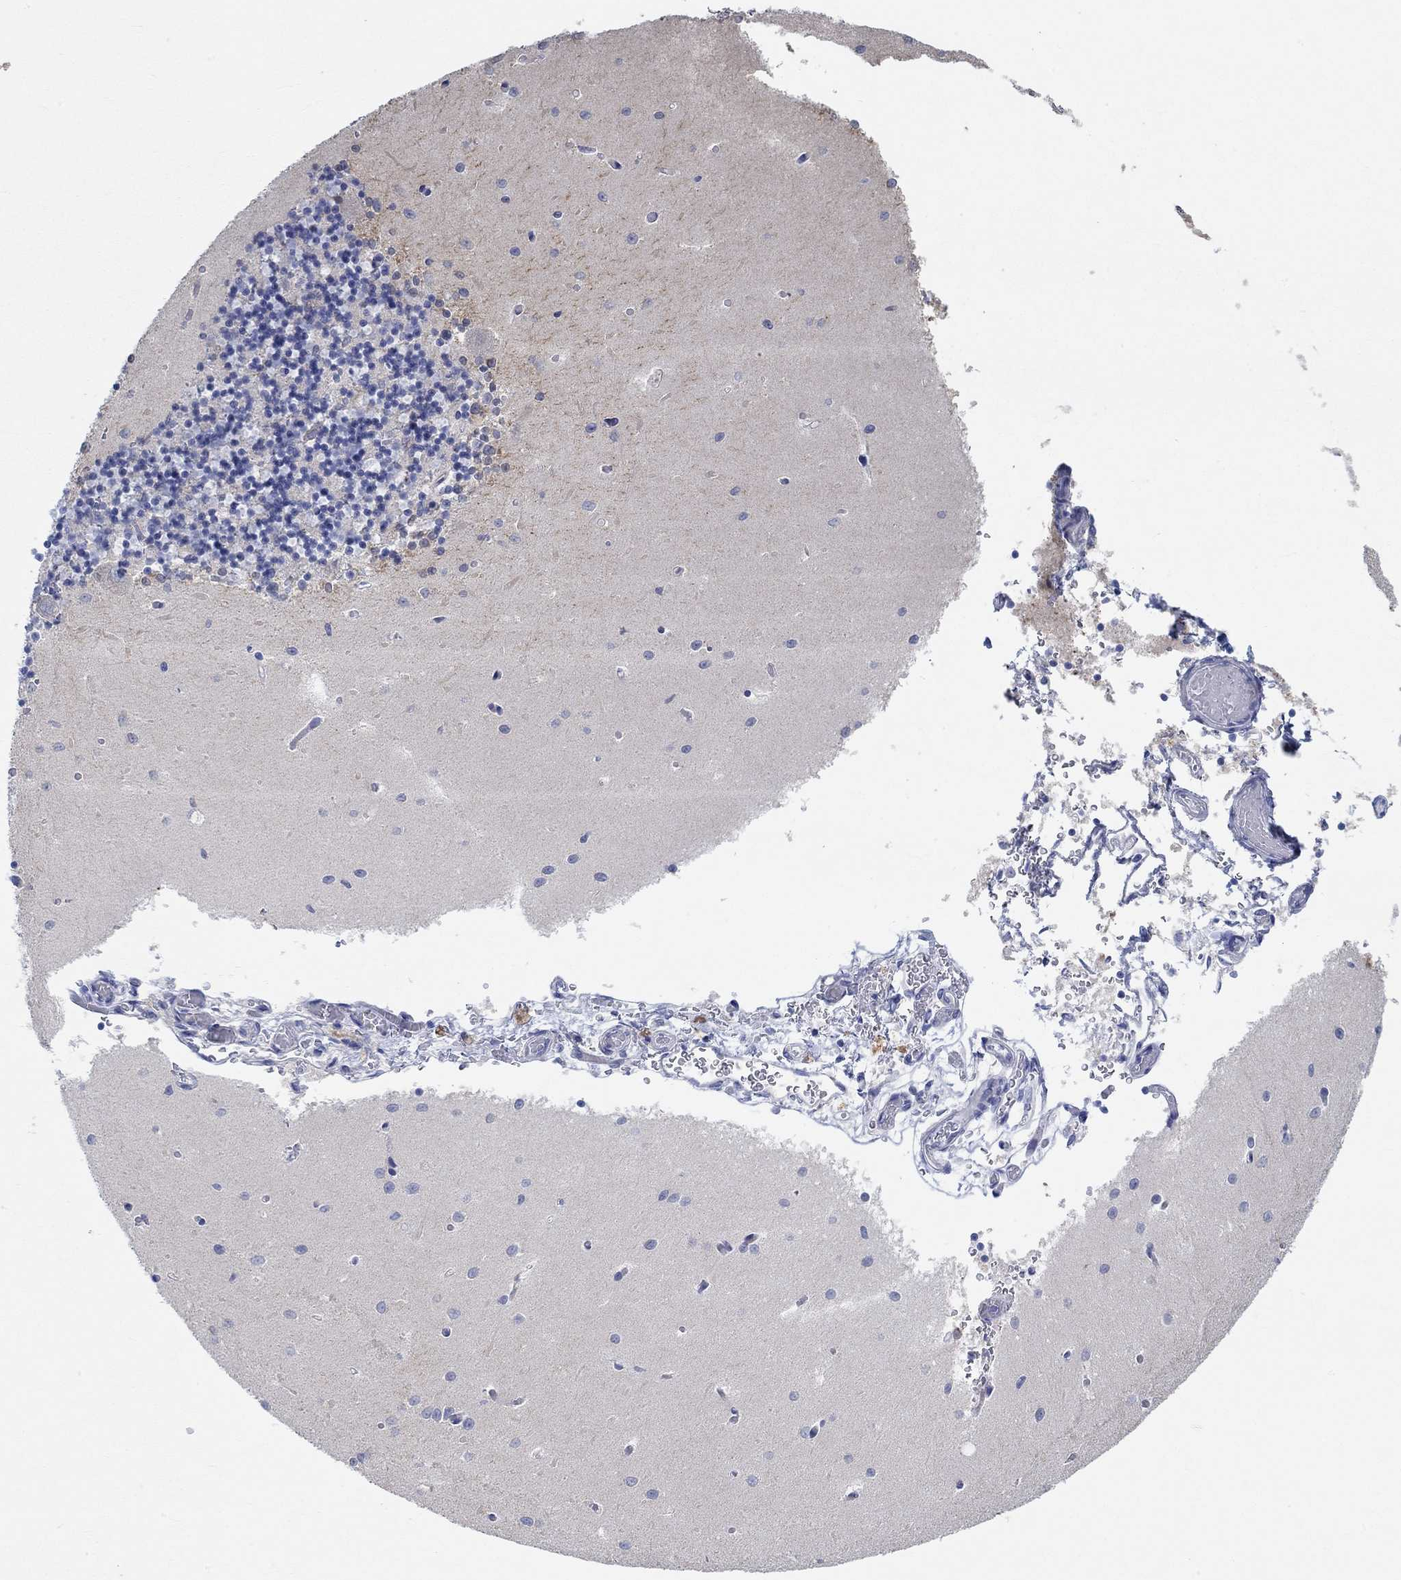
{"staining": {"intensity": "negative", "quantity": "none", "location": "none"}, "tissue": "cerebellum", "cell_type": "Cells in granular layer", "image_type": "normal", "snomed": [{"axis": "morphology", "description": "Normal tissue, NOS"}, {"axis": "topography", "description": "Cerebellum"}], "caption": "Immunohistochemistry photomicrograph of normal cerebellum stained for a protein (brown), which demonstrates no staining in cells in granular layer.", "gene": "NAV3", "patient": {"sex": "female", "age": 64}}